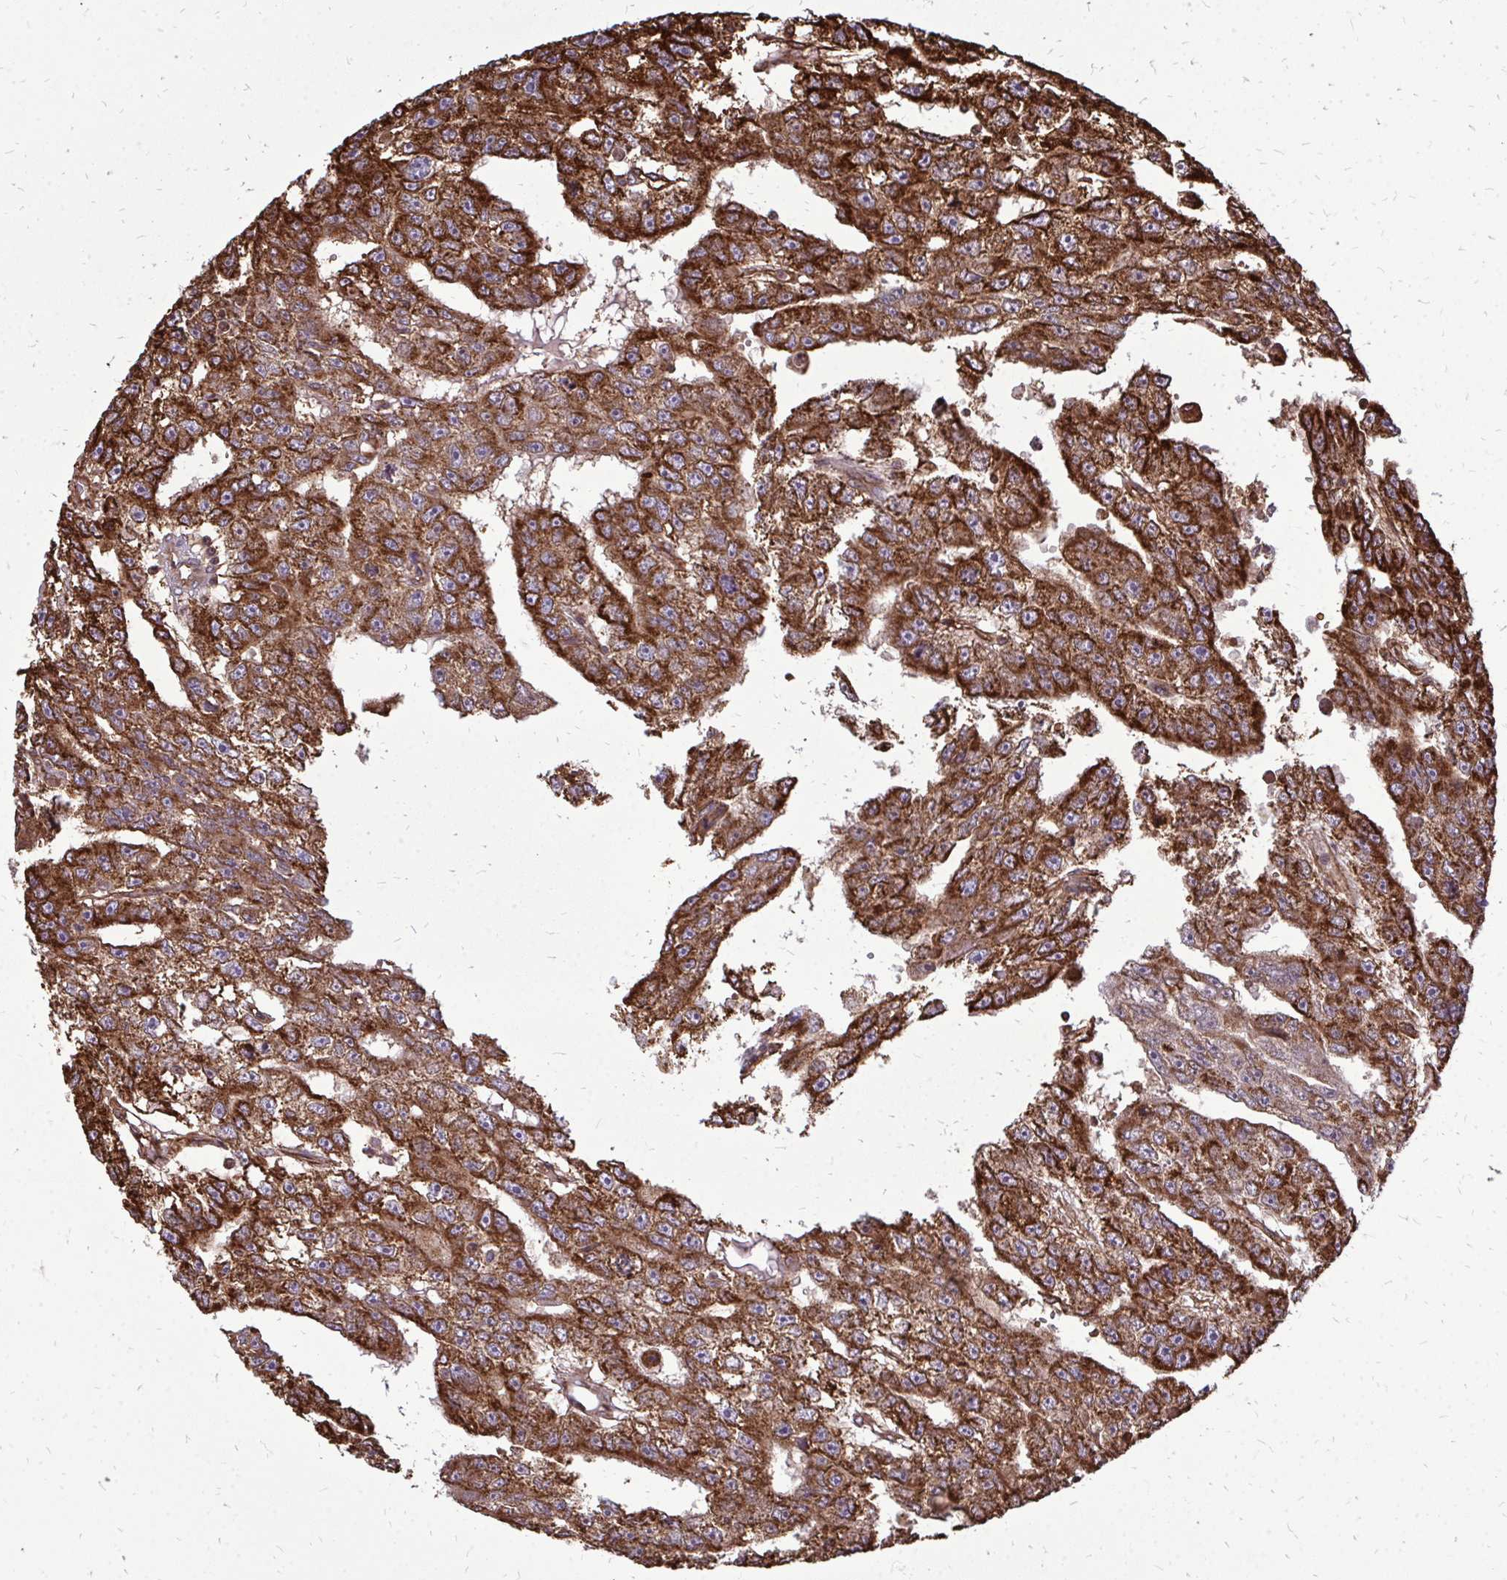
{"staining": {"intensity": "strong", "quantity": ">75%", "location": "cytoplasmic/membranous"}, "tissue": "testis cancer", "cell_type": "Tumor cells", "image_type": "cancer", "snomed": [{"axis": "morphology", "description": "Carcinoma, Embryonal, NOS"}, {"axis": "topography", "description": "Testis"}], "caption": "Strong cytoplasmic/membranous expression for a protein is seen in about >75% of tumor cells of testis cancer (embryonal carcinoma) using immunohistochemistry.", "gene": "MARCKSL1", "patient": {"sex": "male", "age": 20}}